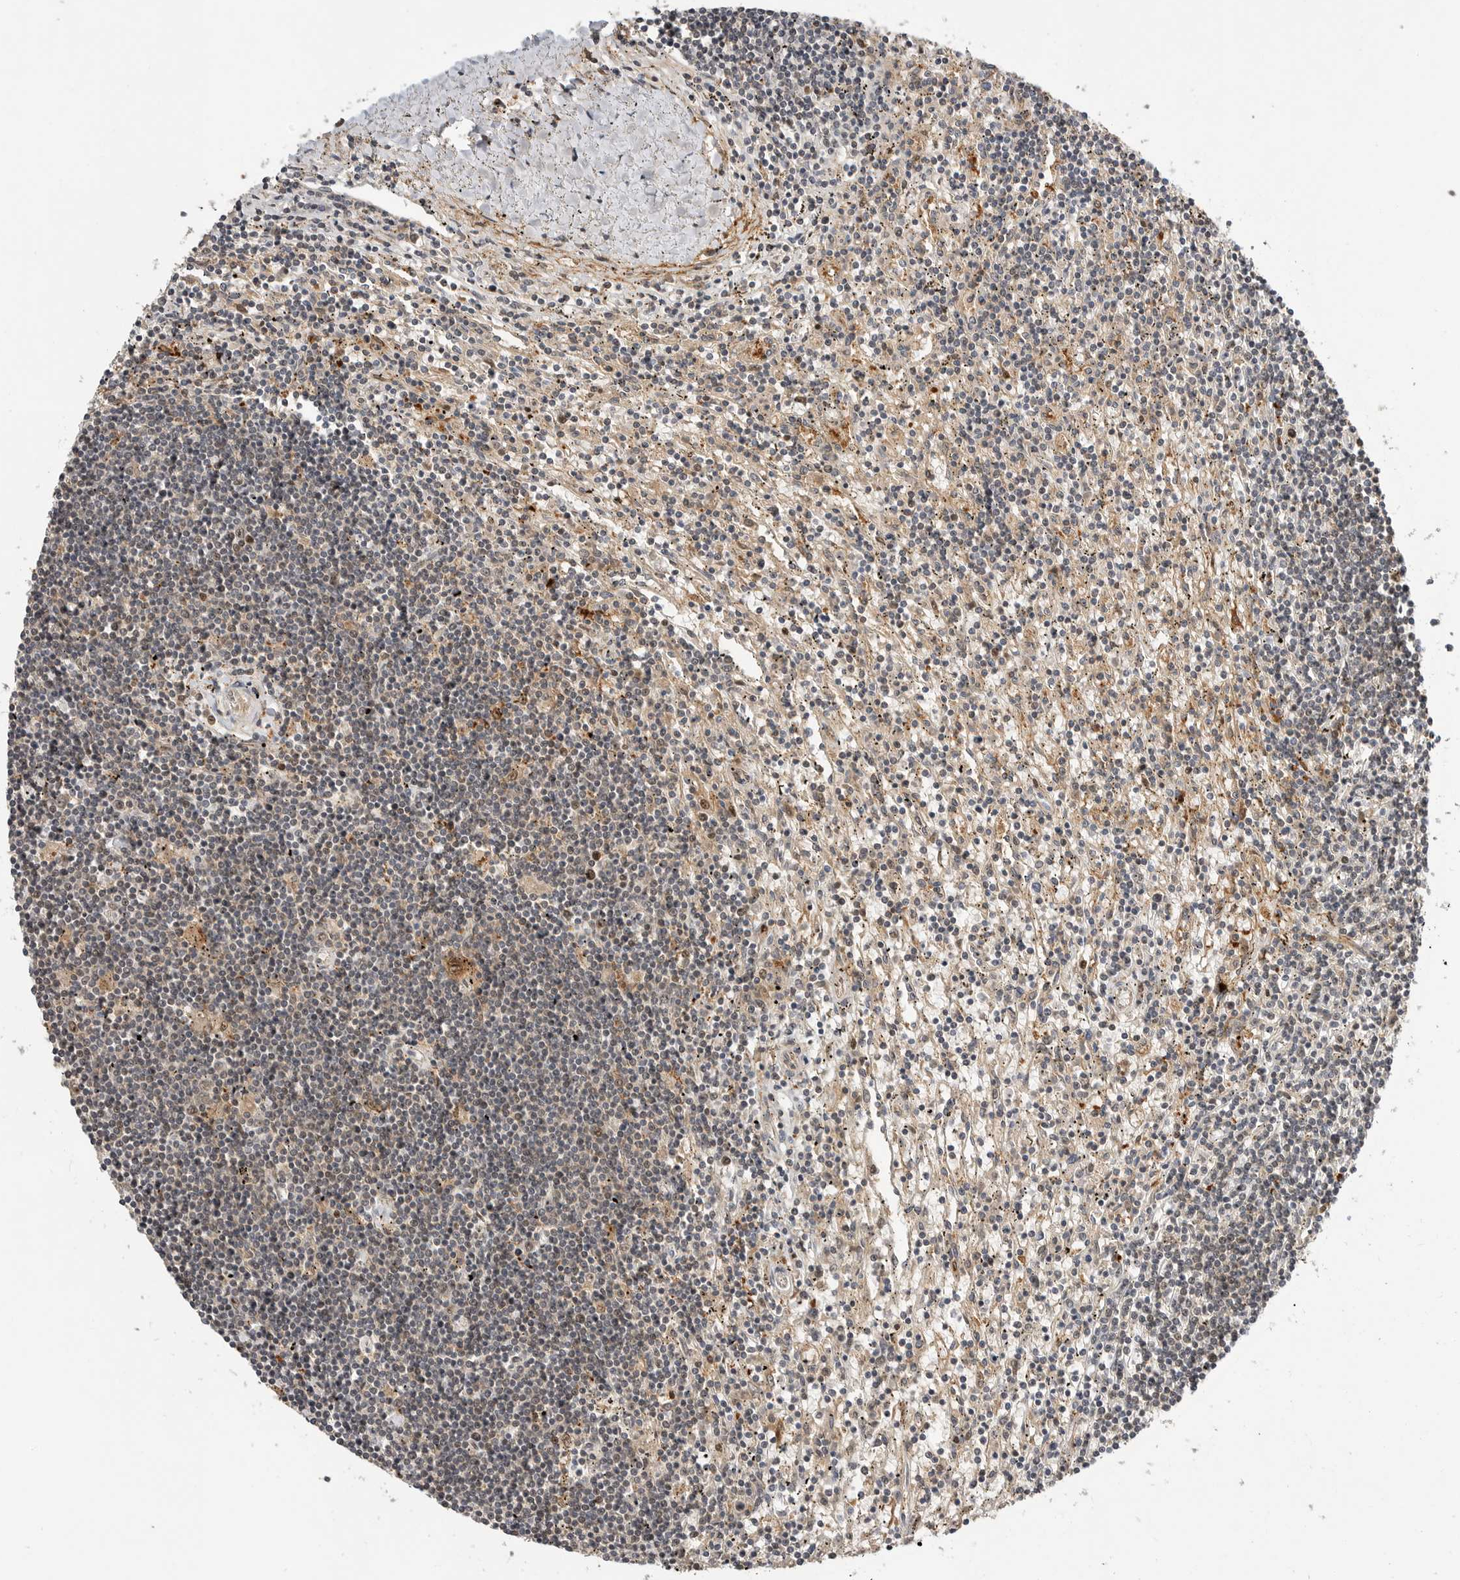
{"staining": {"intensity": "negative", "quantity": "none", "location": "none"}, "tissue": "lymphoma", "cell_type": "Tumor cells", "image_type": "cancer", "snomed": [{"axis": "morphology", "description": "Malignant lymphoma, non-Hodgkin's type, Low grade"}, {"axis": "topography", "description": "Spleen"}], "caption": "An immunohistochemistry (IHC) image of lymphoma is shown. There is no staining in tumor cells of lymphoma. (Brightfield microscopy of DAB IHC at high magnification).", "gene": "CSNK1G3", "patient": {"sex": "male", "age": 76}}